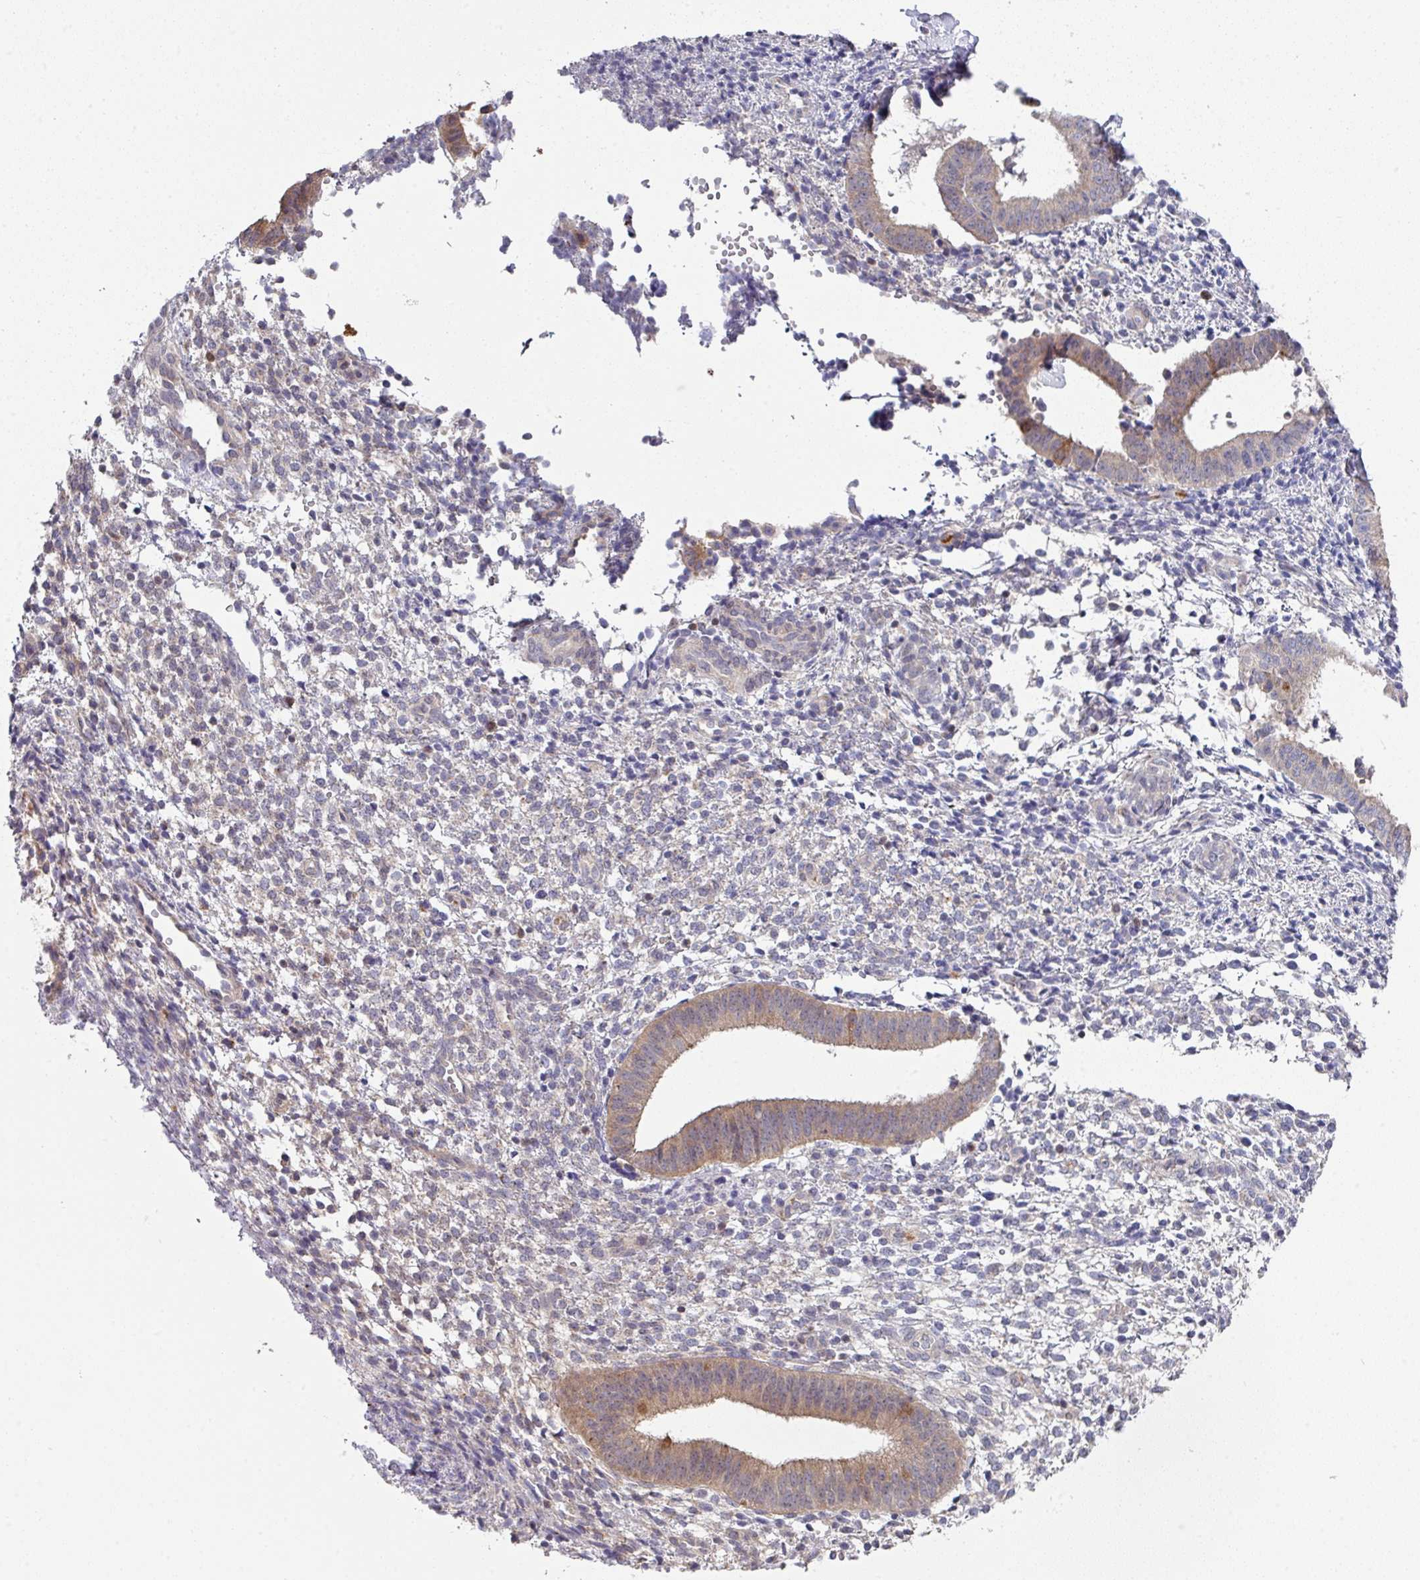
{"staining": {"intensity": "negative", "quantity": "none", "location": "none"}, "tissue": "endometrium", "cell_type": "Cells in endometrial stroma", "image_type": "normal", "snomed": [{"axis": "morphology", "description": "Normal tissue, NOS"}, {"axis": "topography", "description": "Endometrium"}], "caption": "An IHC photomicrograph of normal endometrium is shown. There is no staining in cells in endometrial stroma of endometrium. (DAB immunohistochemistry with hematoxylin counter stain).", "gene": "DCAF12L1", "patient": {"sex": "female", "age": 49}}